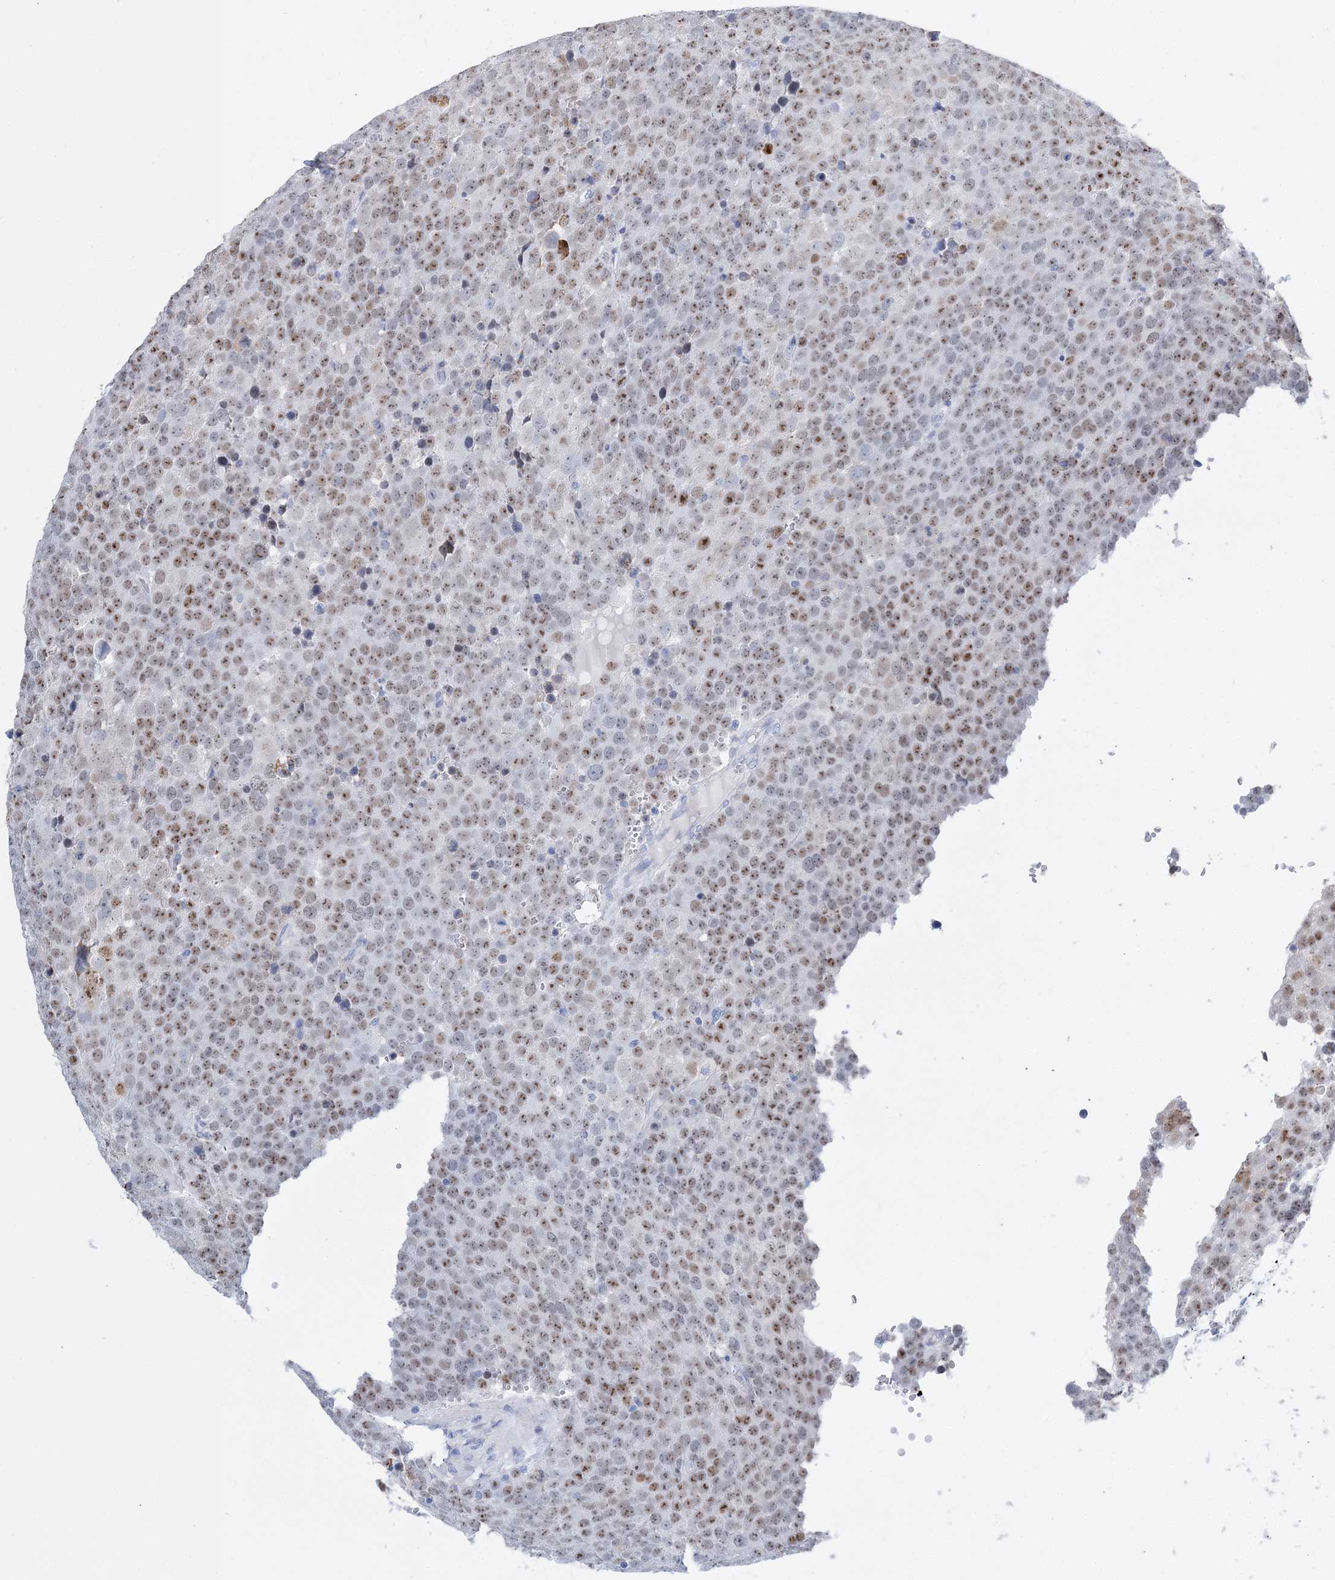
{"staining": {"intensity": "moderate", "quantity": "25%-75%", "location": "nuclear"}, "tissue": "testis cancer", "cell_type": "Tumor cells", "image_type": "cancer", "snomed": [{"axis": "morphology", "description": "Seminoma, NOS"}, {"axis": "topography", "description": "Testis"}], "caption": "This image shows IHC staining of human testis seminoma, with medium moderate nuclear positivity in about 25%-75% of tumor cells.", "gene": "TSPYL6", "patient": {"sex": "male", "age": 71}}